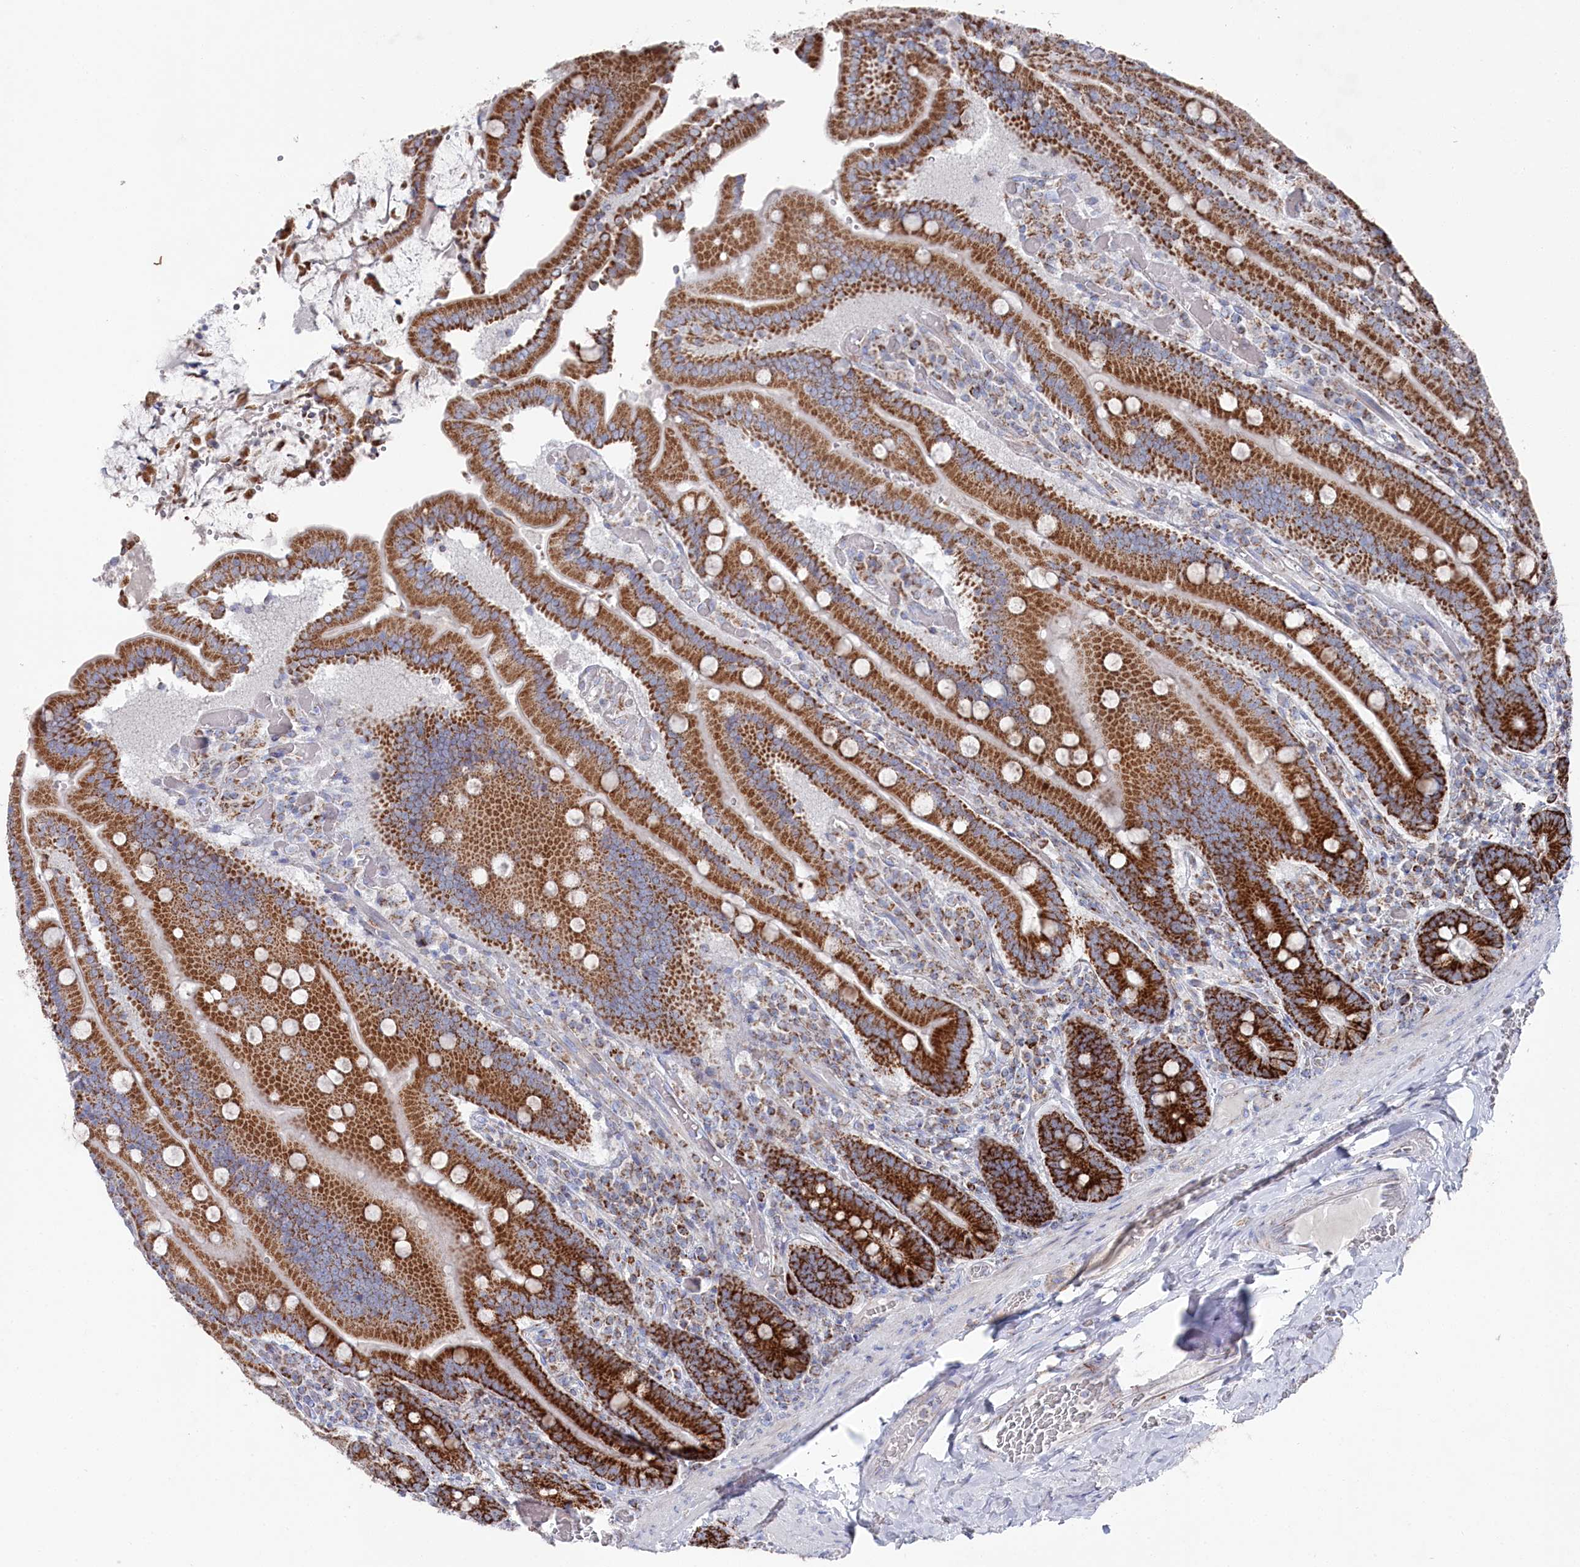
{"staining": {"intensity": "strong", "quantity": ">75%", "location": "cytoplasmic/membranous"}, "tissue": "duodenum", "cell_type": "Glandular cells", "image_type": "normal", "snomed": [{"axis": "morphology", "description": "Normal tissue, NOS"}, {"axis": "topography", "description": "Duodenum"}], "caption": "Immunohistochemistry (IHC) (DAB) staining of normal human duodenum displays strong cytoplasmic/membranous protein expression in about >75% of glandular cells.", "gene": "GLS2", "patient": {"sex": "female", "age": 62}}